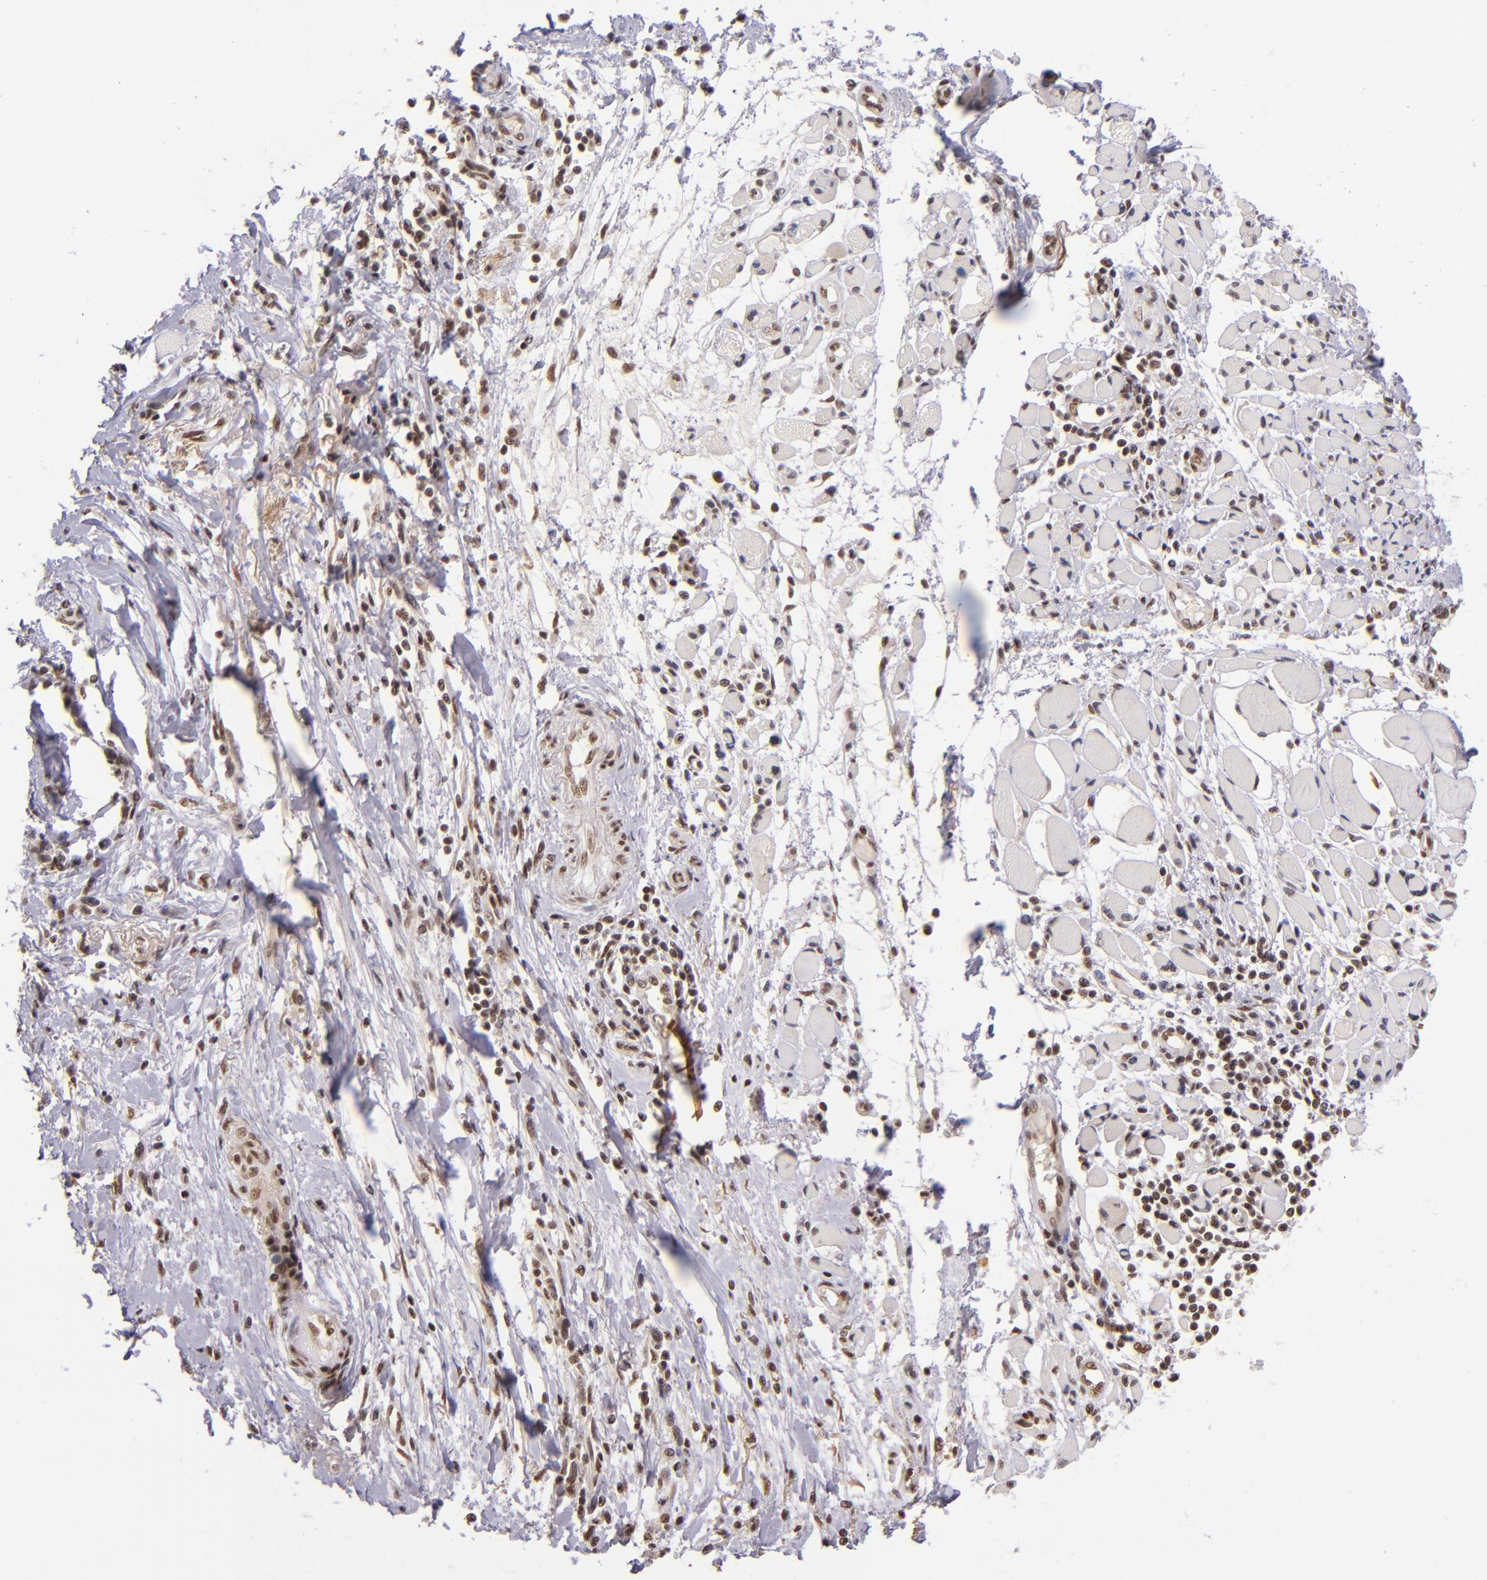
{"staining": {"intensity": "moderate", "quantity": ">75%", "location": "nuclear"}, "tissue": "melanoma", "cell_type": "Tumor cells", "image_type": "cancer", "snomed": [{"axis": "morphology", "description": "Malignant melanoma, NOS"}, {"axis": "topography", "description": "Skin"}], "caption": "Immunohistochemical staining of malignant melanoma exhibits moderate nuclear protein expression in approximately >75% of tumor cells.", "gene": "ZNF148", "patient": {"sex": "male", "age": 91}}